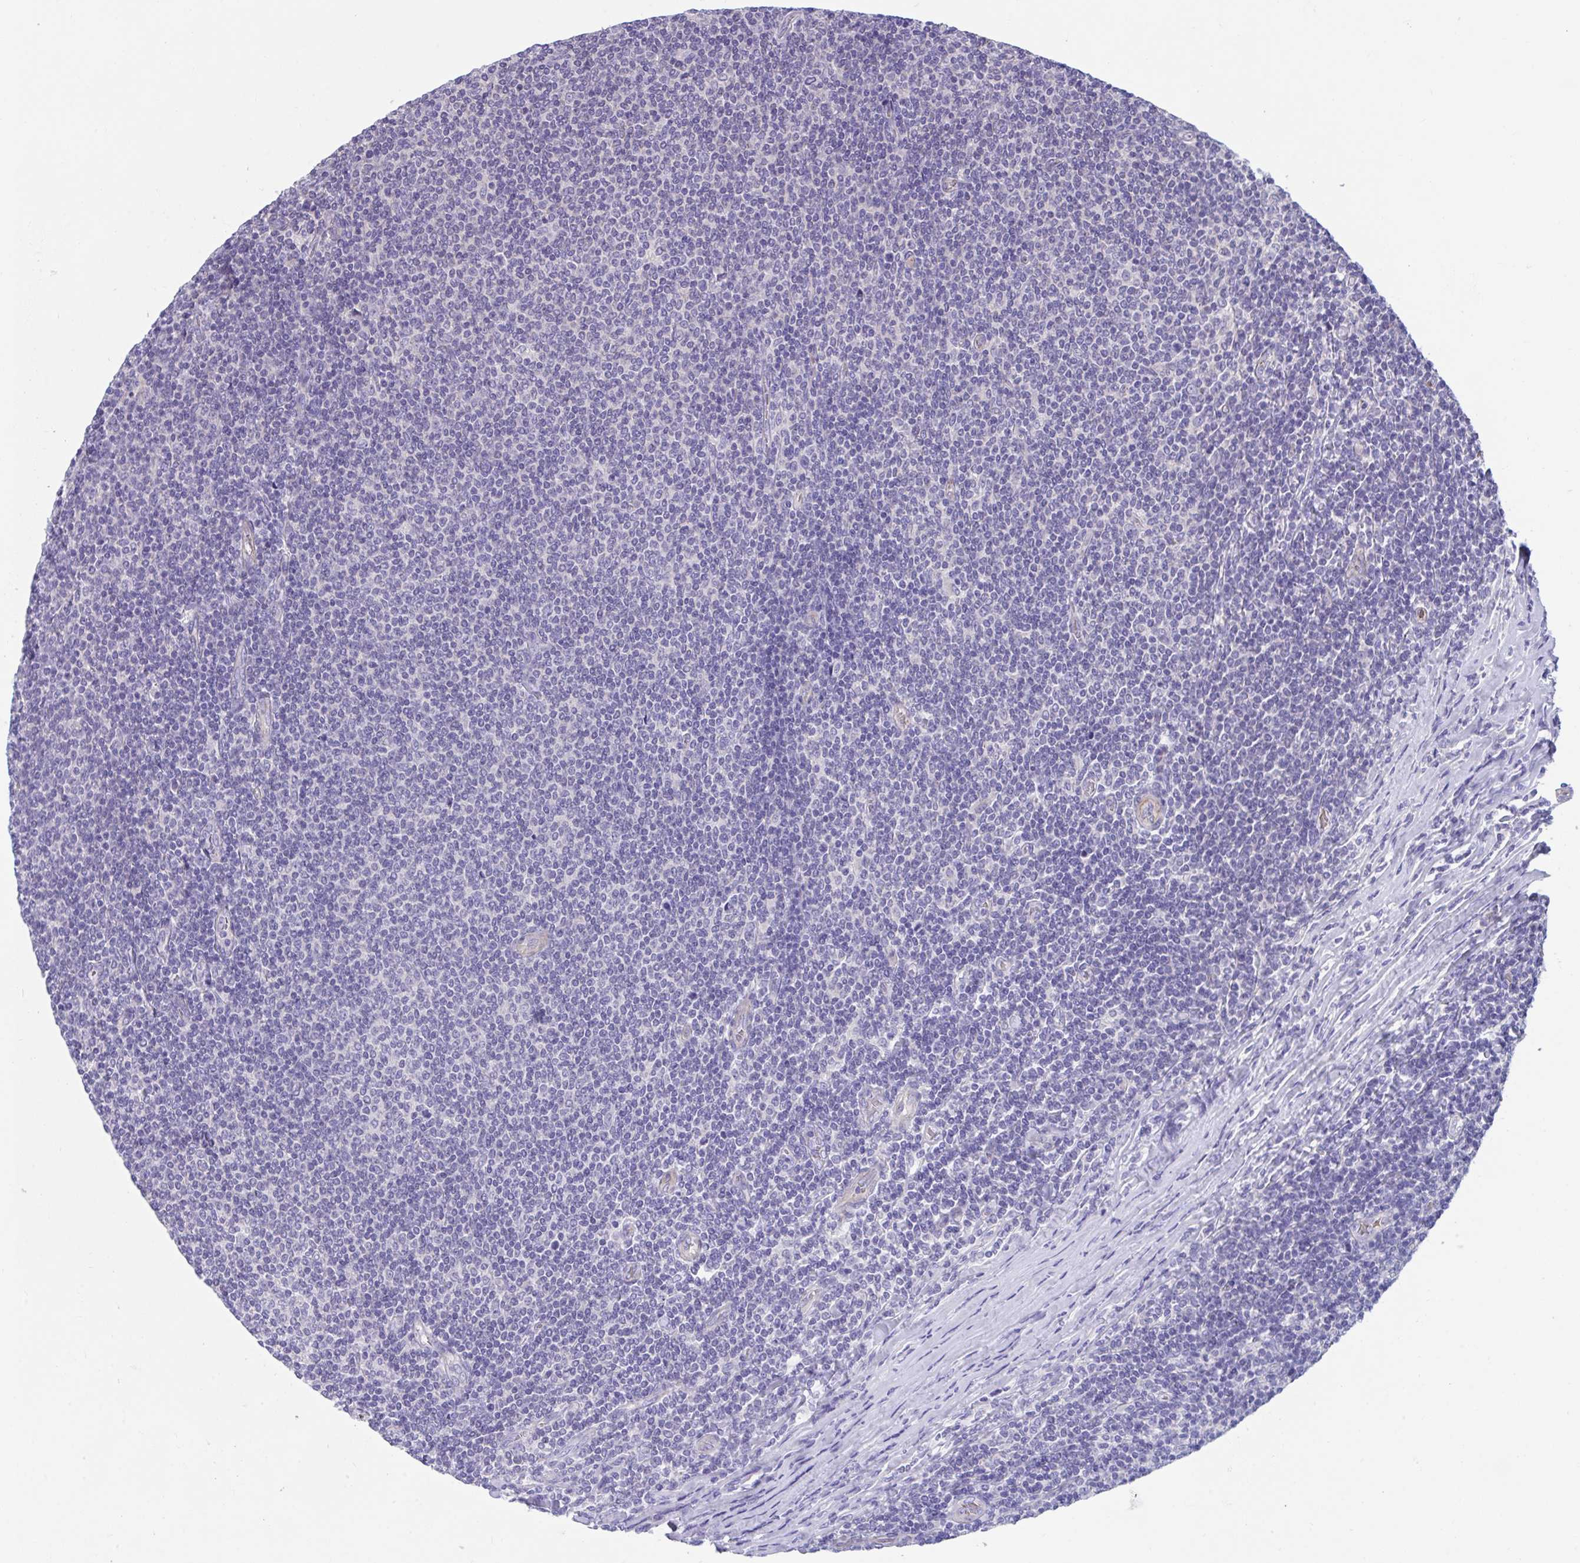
{"staining": {"intensity": "negative", "quantity": "none", "location": "none"}, "tissue": "lymphoma", "cell_type": "Tumor cells", "image_type": "cancer", "snomed": [{"axis": "morphology", "description": "Malignant lymphoma, non-Hodgkin's type, Low grade"}, {"axis": "topography", "description": "Lymph node"}], "caption": "The immunohistochemistry photomicrograph has no significant staining in tumor cells of low-grade malignant lymphoma, non-Hodgkin's type tissue. The staining is performed using DAB brown chromogen with nuclei counter-stained in using hematoxylin.", "gene": "TTC30B", "patient": {"sex": "male", "age": 52}}